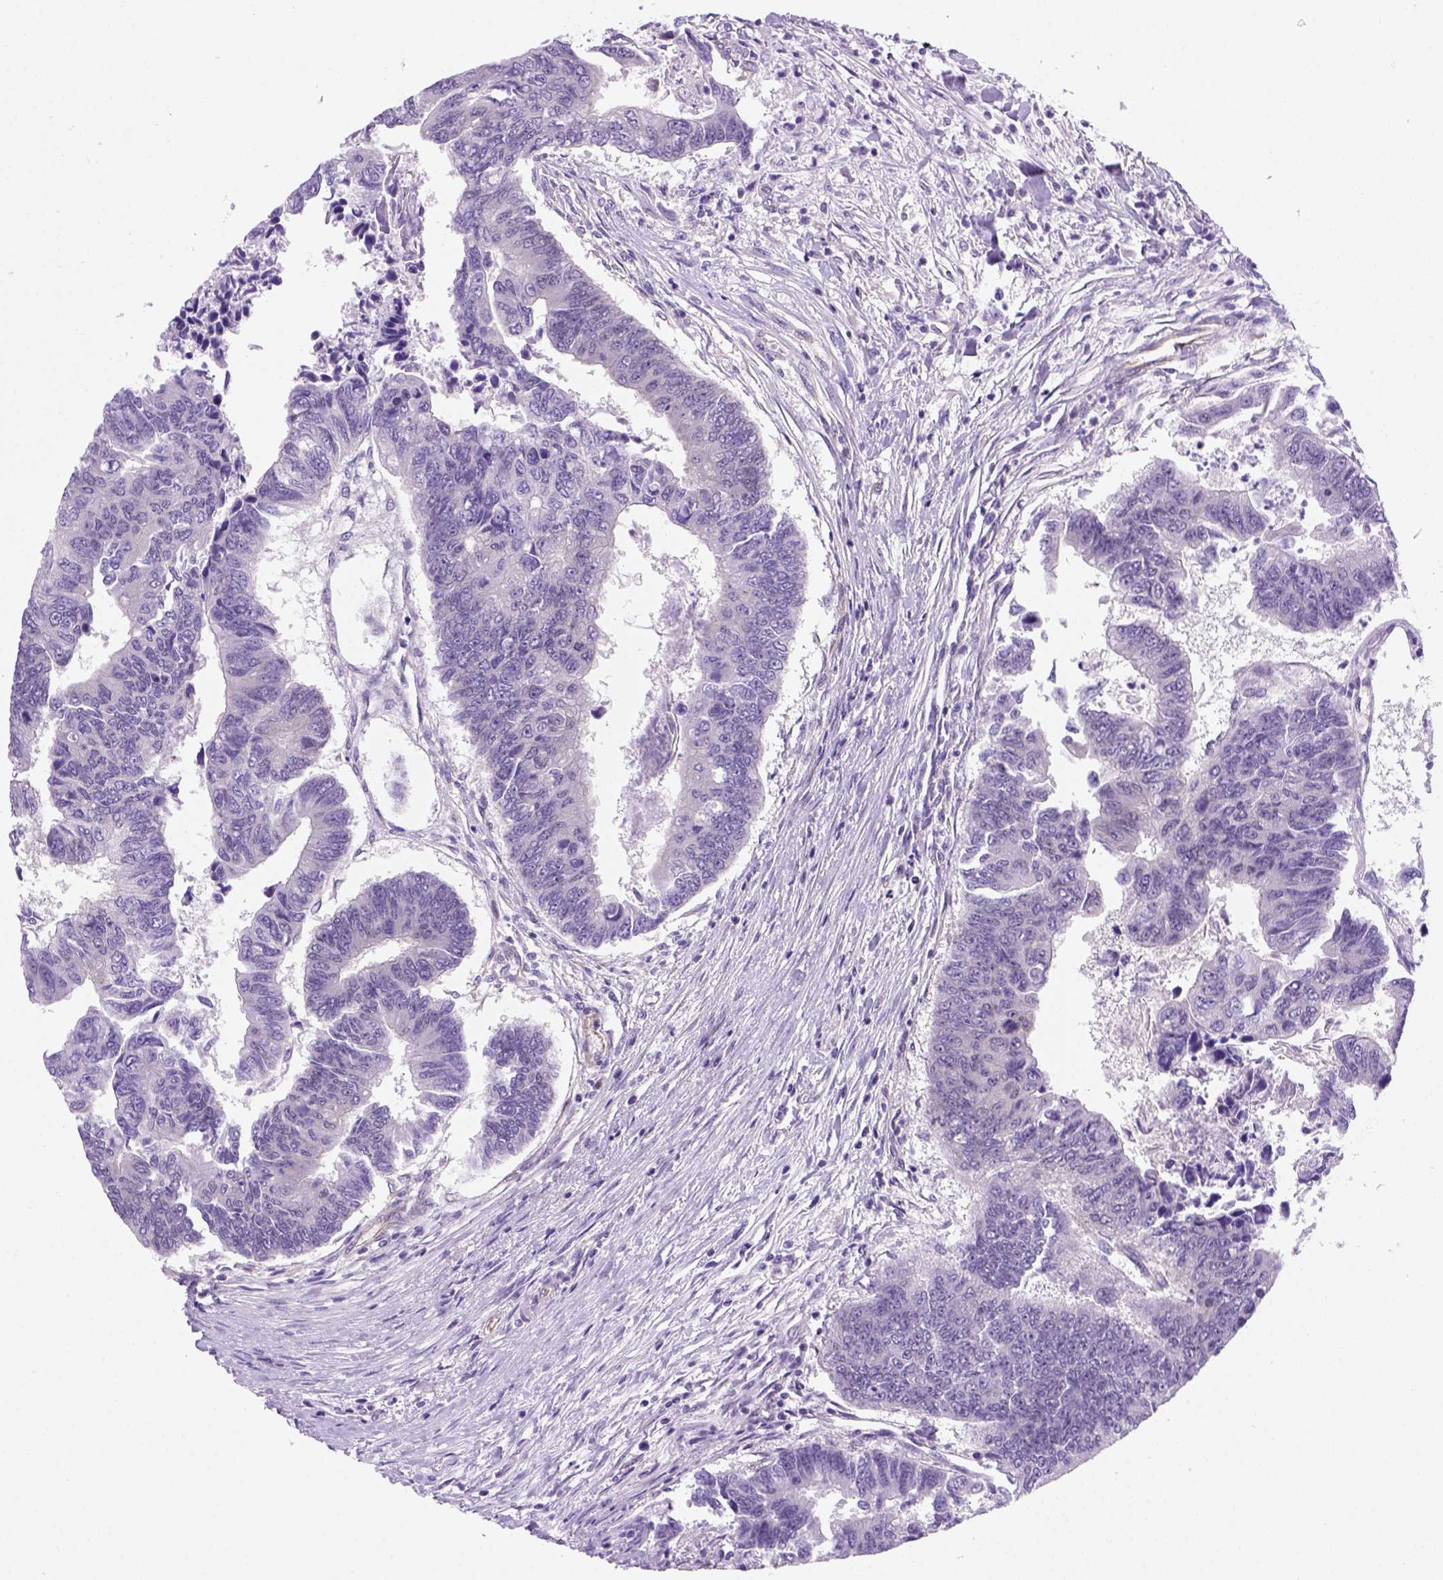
{"staining": {"intensity": "negative", "quantity": "none", "location": "none"}, "tissue": "colorectal cancer", "cell_type": "Tumor cells", "image_type": "cancer", "snomed": [{"axis": "morphology", "description": "Adenocarcinoma, NOS"}, {"axis": "topography", "description": "Colon"}], "caption": "Immunohistochemistry of adenocarcinoma (colorectal) demonstrates no staining in tumor cells. (DAB (3,3'-diaminobenzidine) immunohistochemistry (IHC) visualized using brightfield microscopy, high magnification).", "gene": "MGMT", "patient": {"sex": "female", "age": 65}}